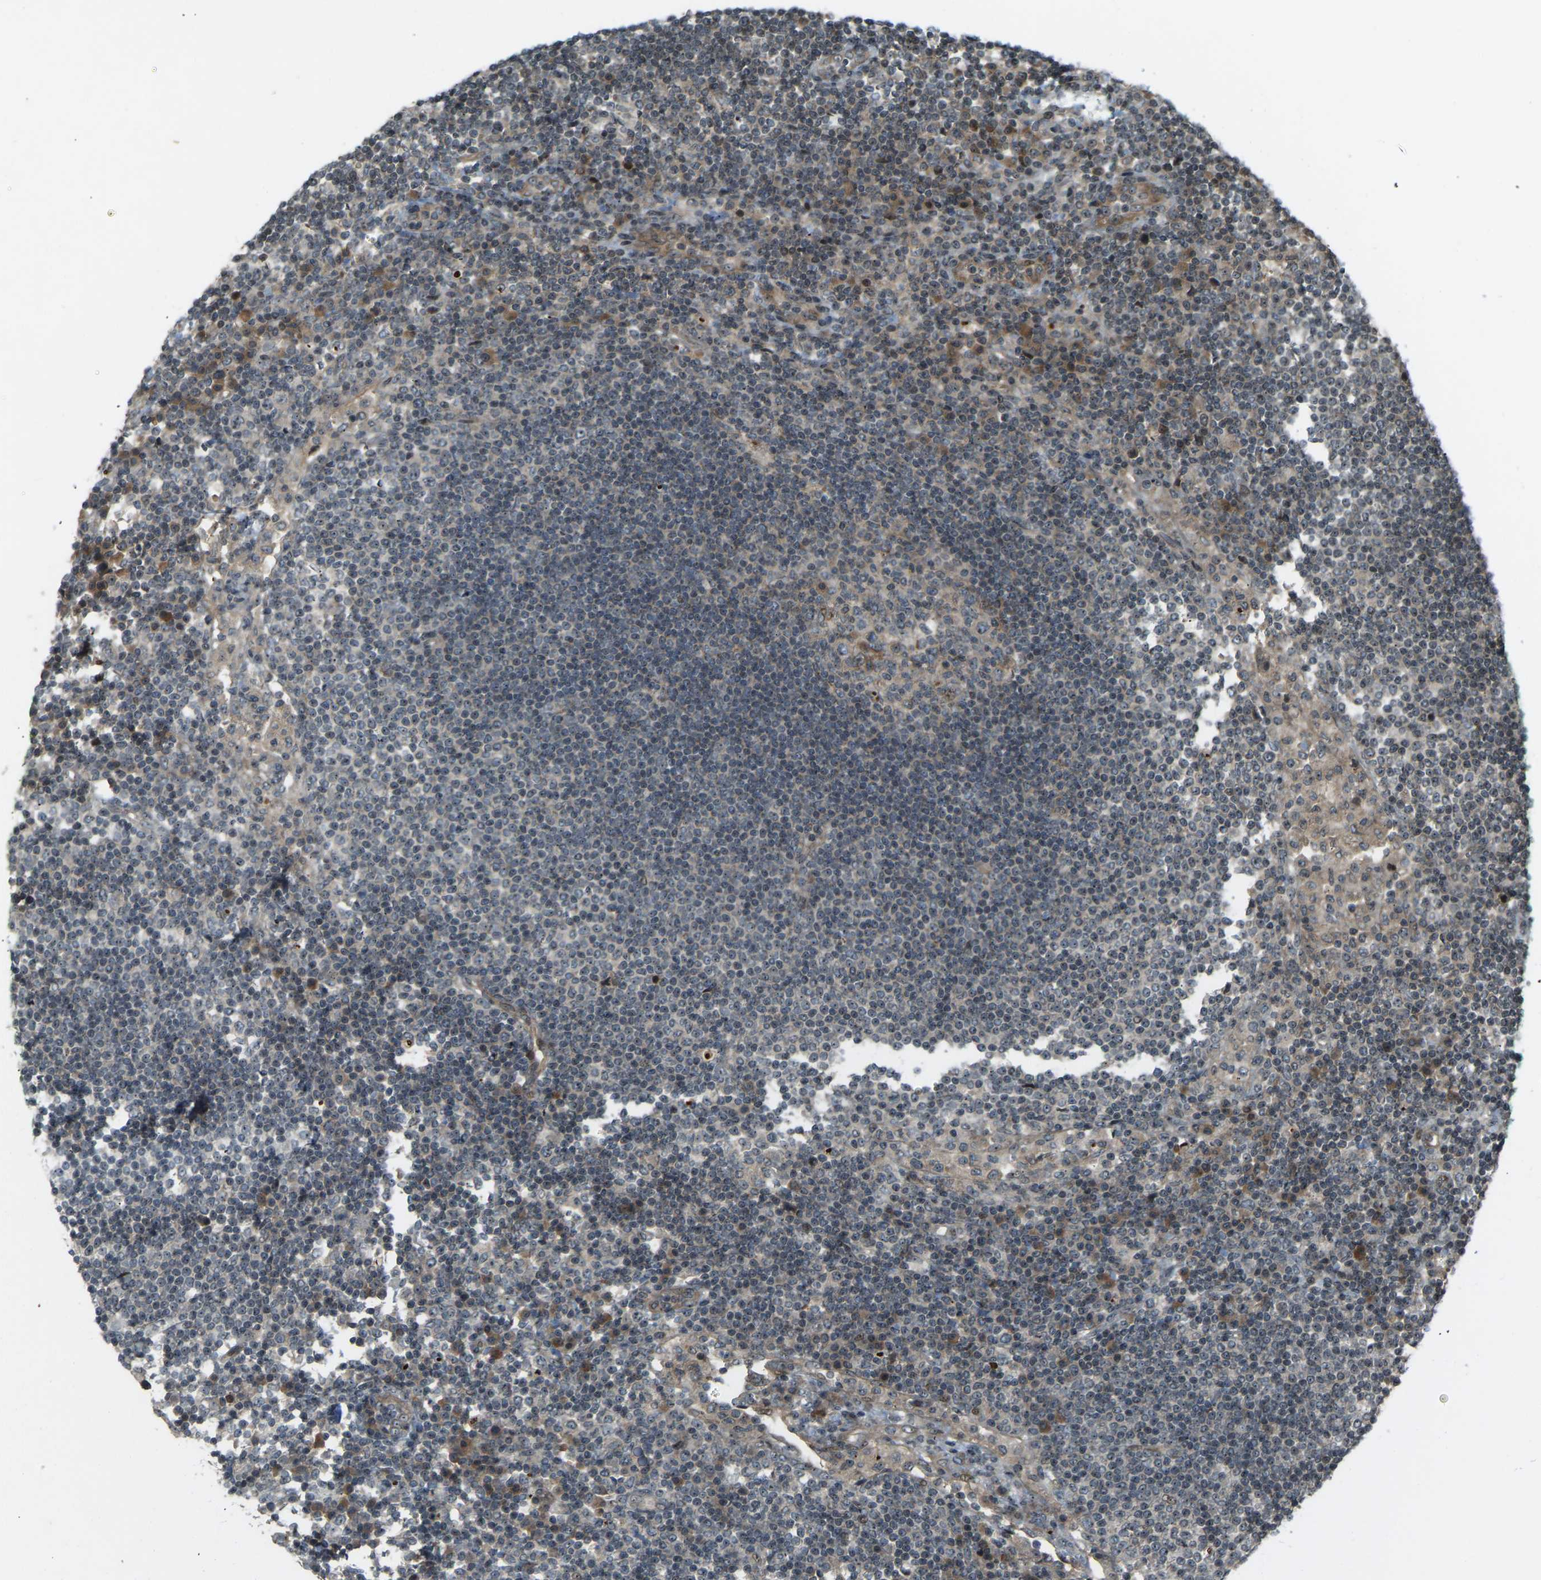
{"staining": {"intensity": "moderate", "quantity": "<25%", "location": "cytoplasmic/membranous"}, "tissue": "lymph node", "cell_type": "Germinal center cells", "image_type": "normal", "snomed": [{"axis": "morphology", "description": "Normal tissue, NOS"}, {"axis": "topography", "description": "Lymph node"}], "caption": "Immunohistochemical staining of benign lymph node reveals <25% levels of moderate cytoplasmic/membranous protein expression in approximately <25% of germinal center cells. (DAB (3,3'-diaminobenzidine) IHC with brightfield microscopy, high magnification).", "gene": "SVOPL", "patient": {"sex": "female", "age": 53}}